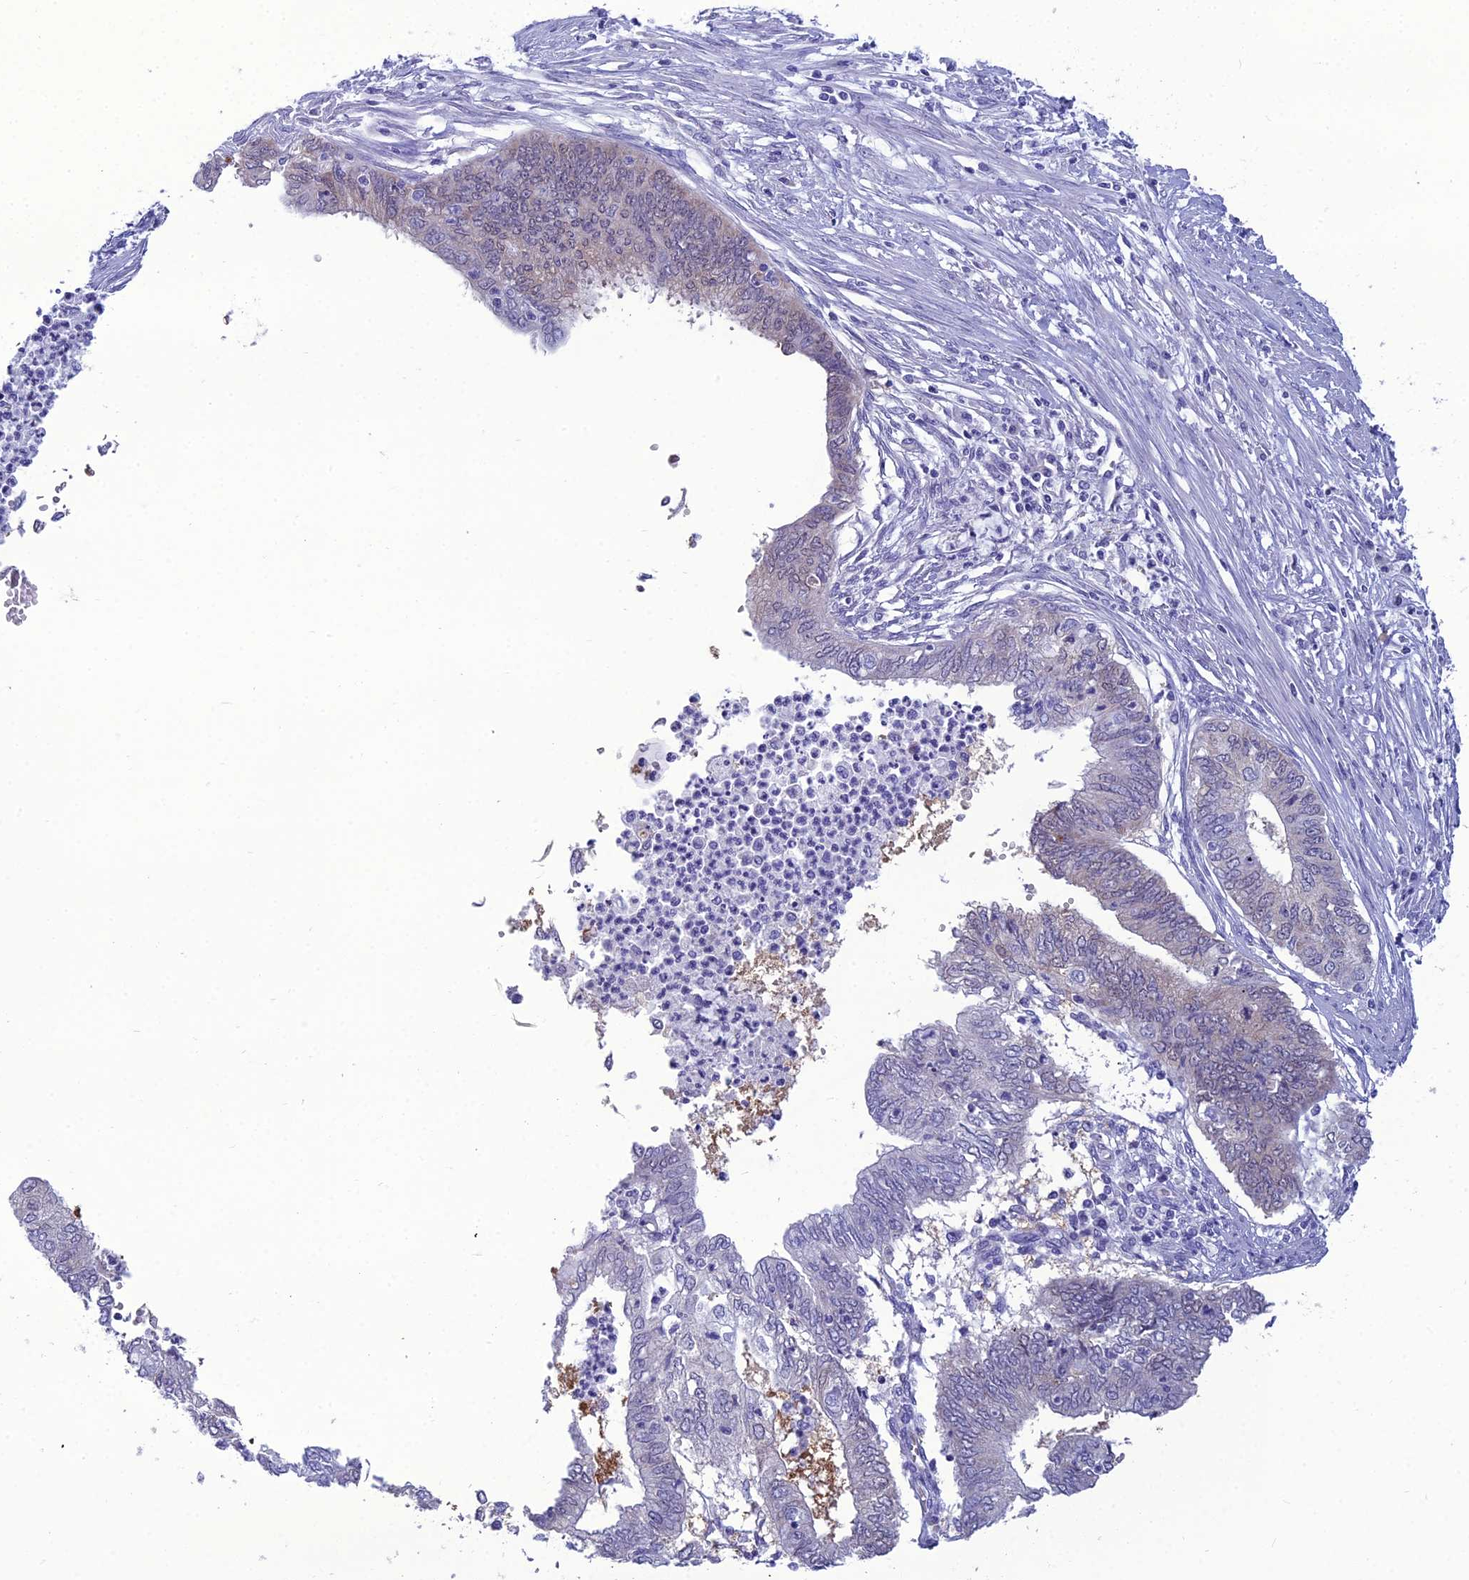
{"staining": {"intensity": "negative", "quantity": "none", "location": "none"}, "tissue": "endometrial cancer", "cell_type": "Tumor cells", "image_type": "cancer", "snomed": [{"axis": "morphology", "description": "Adenocarcinoma, NOS"}, {"axis": "topography", "description": "Endometrium"}], "caption": "A histopathology image of human endometrial cancer is negative for staining in tumor cells. (Stains: DAB (3,3'-diaminobenzidine) immunohistochemistry (IHC) with hematoxylin counter stain, Microscopy: brightfield microscopy at high magnification).", "gene": "GNPNAT1", "patient": {"sex": "female", "age": 68}}